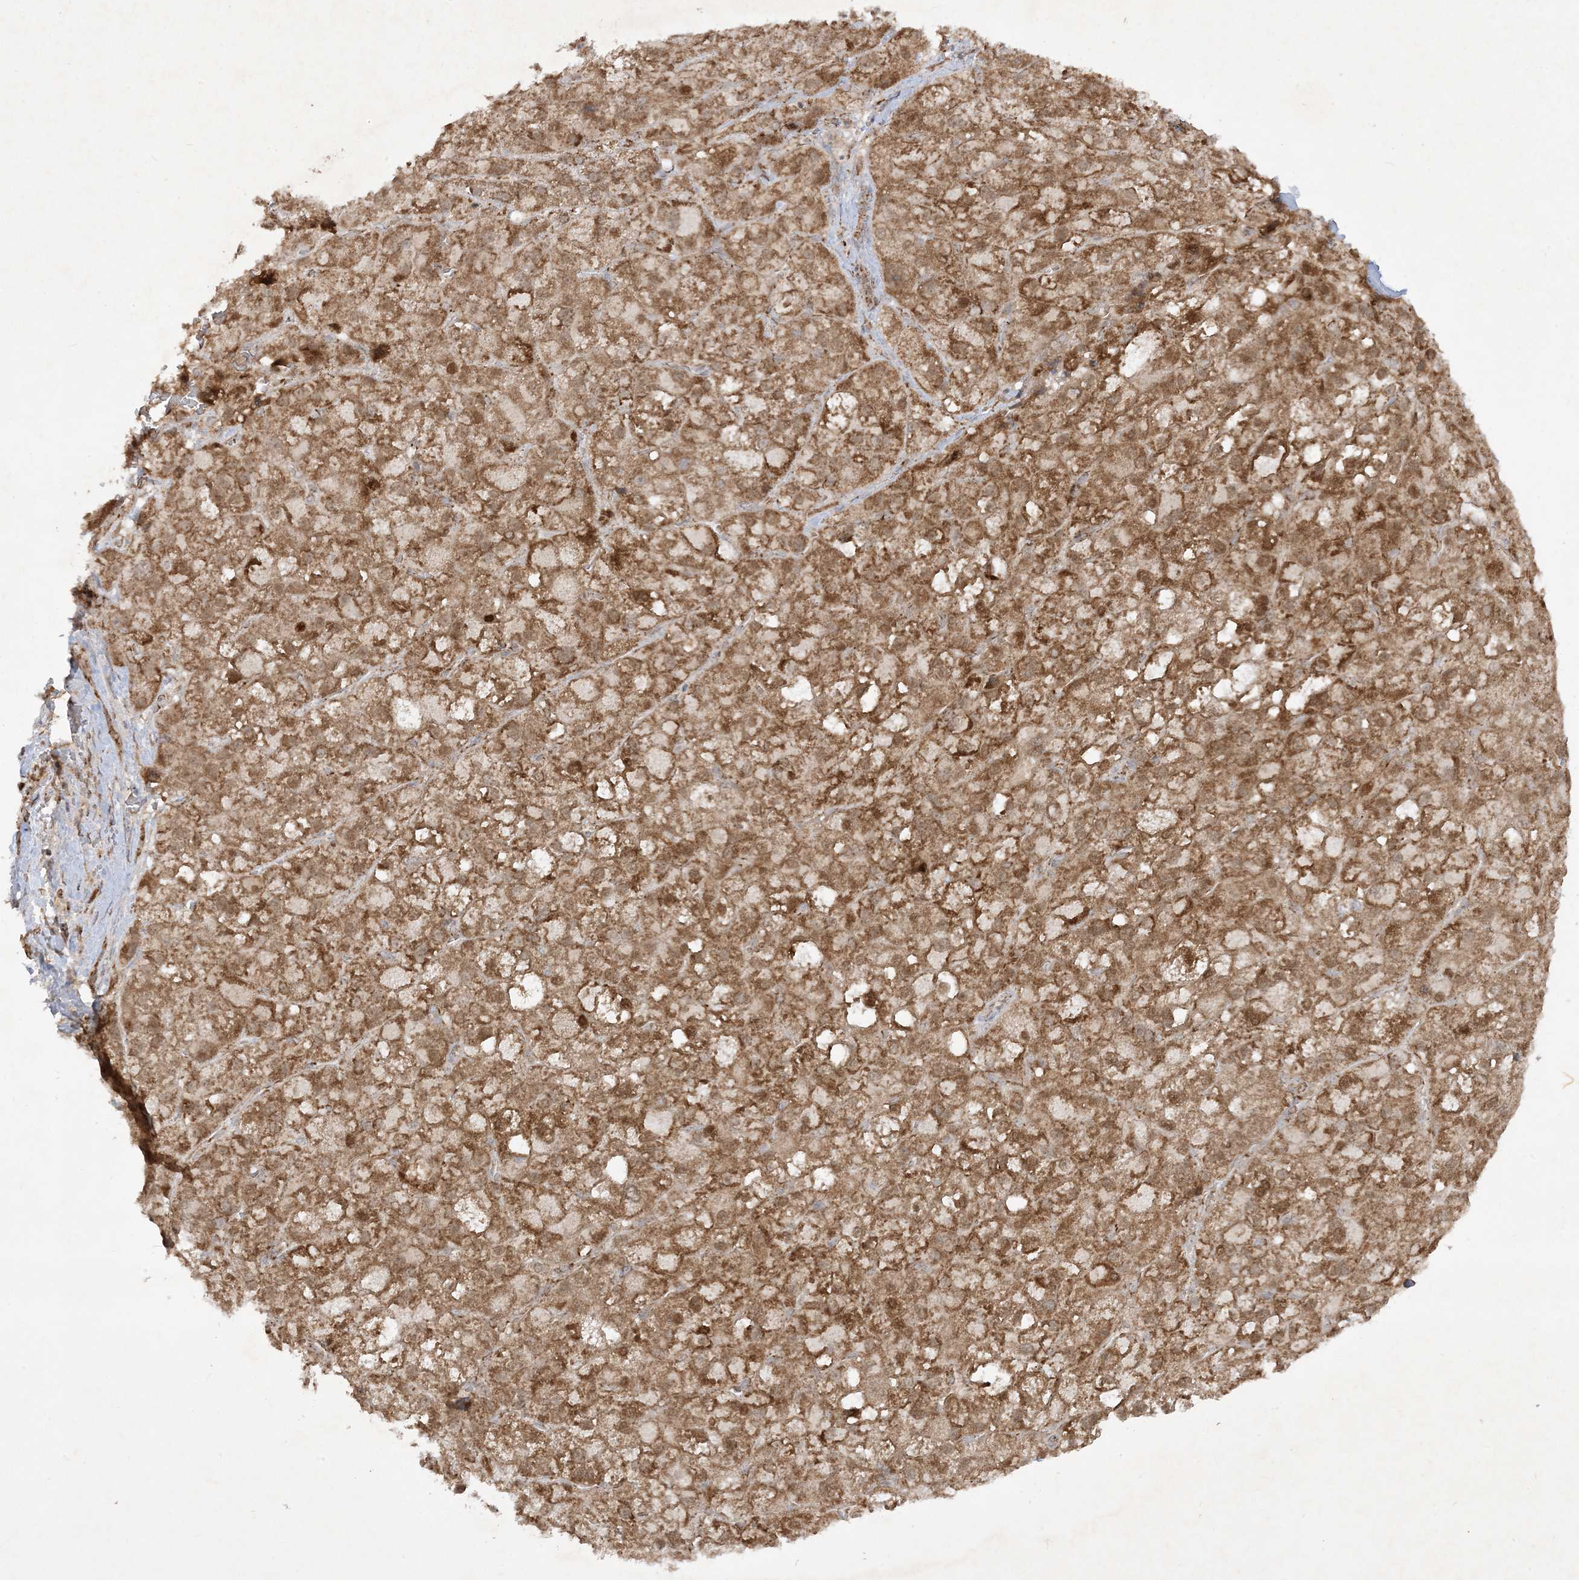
{"staining": {"intensity": "moderate", "quantity": ">75%", "location": "cytoplasmic/membranous"}, "tissue": "liver cancer", "cell_type": "Tumor cells", "image_type": "cancer", "snomed": [{"axis": "morphology", "description": "Carcinoma, Hepatocellular, NOS"}, {"axis": "topography", "description": "Liver"}], "caption": "Protein expression analysis of human hepatocellular carcinoma (liver) reveals moderate cytoplasmic/membranous staining in about >75% of tumor cells.", "gene": "NDUFAF3", "patient": {"sex": "male", "age": 57}}